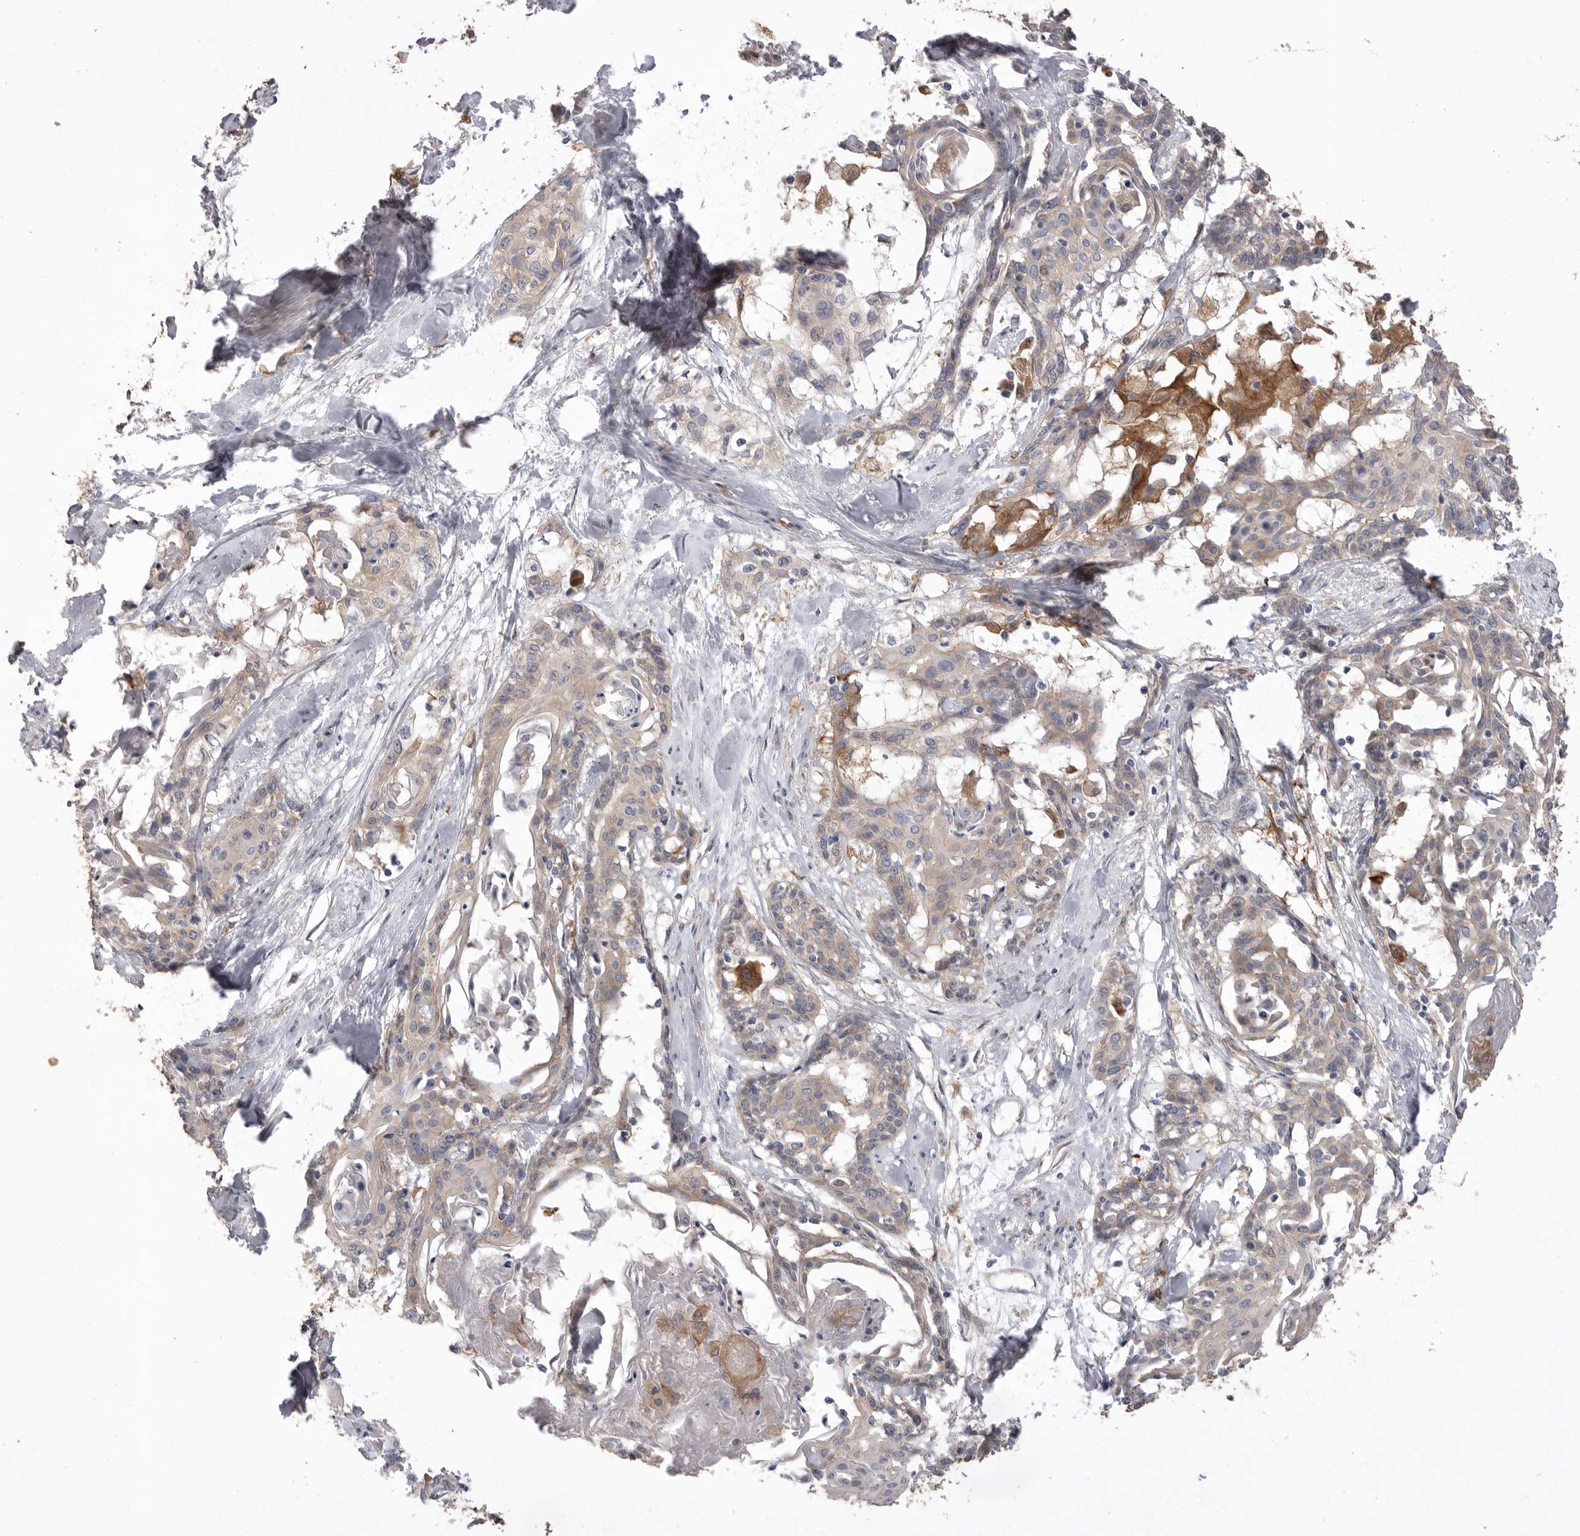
{"staining": {"intensity": "weak", "quantity": "<25%", "location": "cytoplasmic/membranous"}, "tissue": "cervical cancer", "cell_type": "Tumor cells", "image_type": "cancer", "snomed": [{"axis": "morphology", "description": "Squamous cell carcinoma, NOS"}, {"axis": "topography", "description": "Cervix"}], "caption": "High magnification brightfield microscopy of cervical squamous cell carcinoma stained with DAB (brown) and counterstained with hematoxylin (blue): tumor cells show no significant staining. (DAB (3,3'-diaminobenzidine) IHC with hematoxylin counter stain).", "gene": "VAC14", "patient": {"sex": "female", "age": 57}}